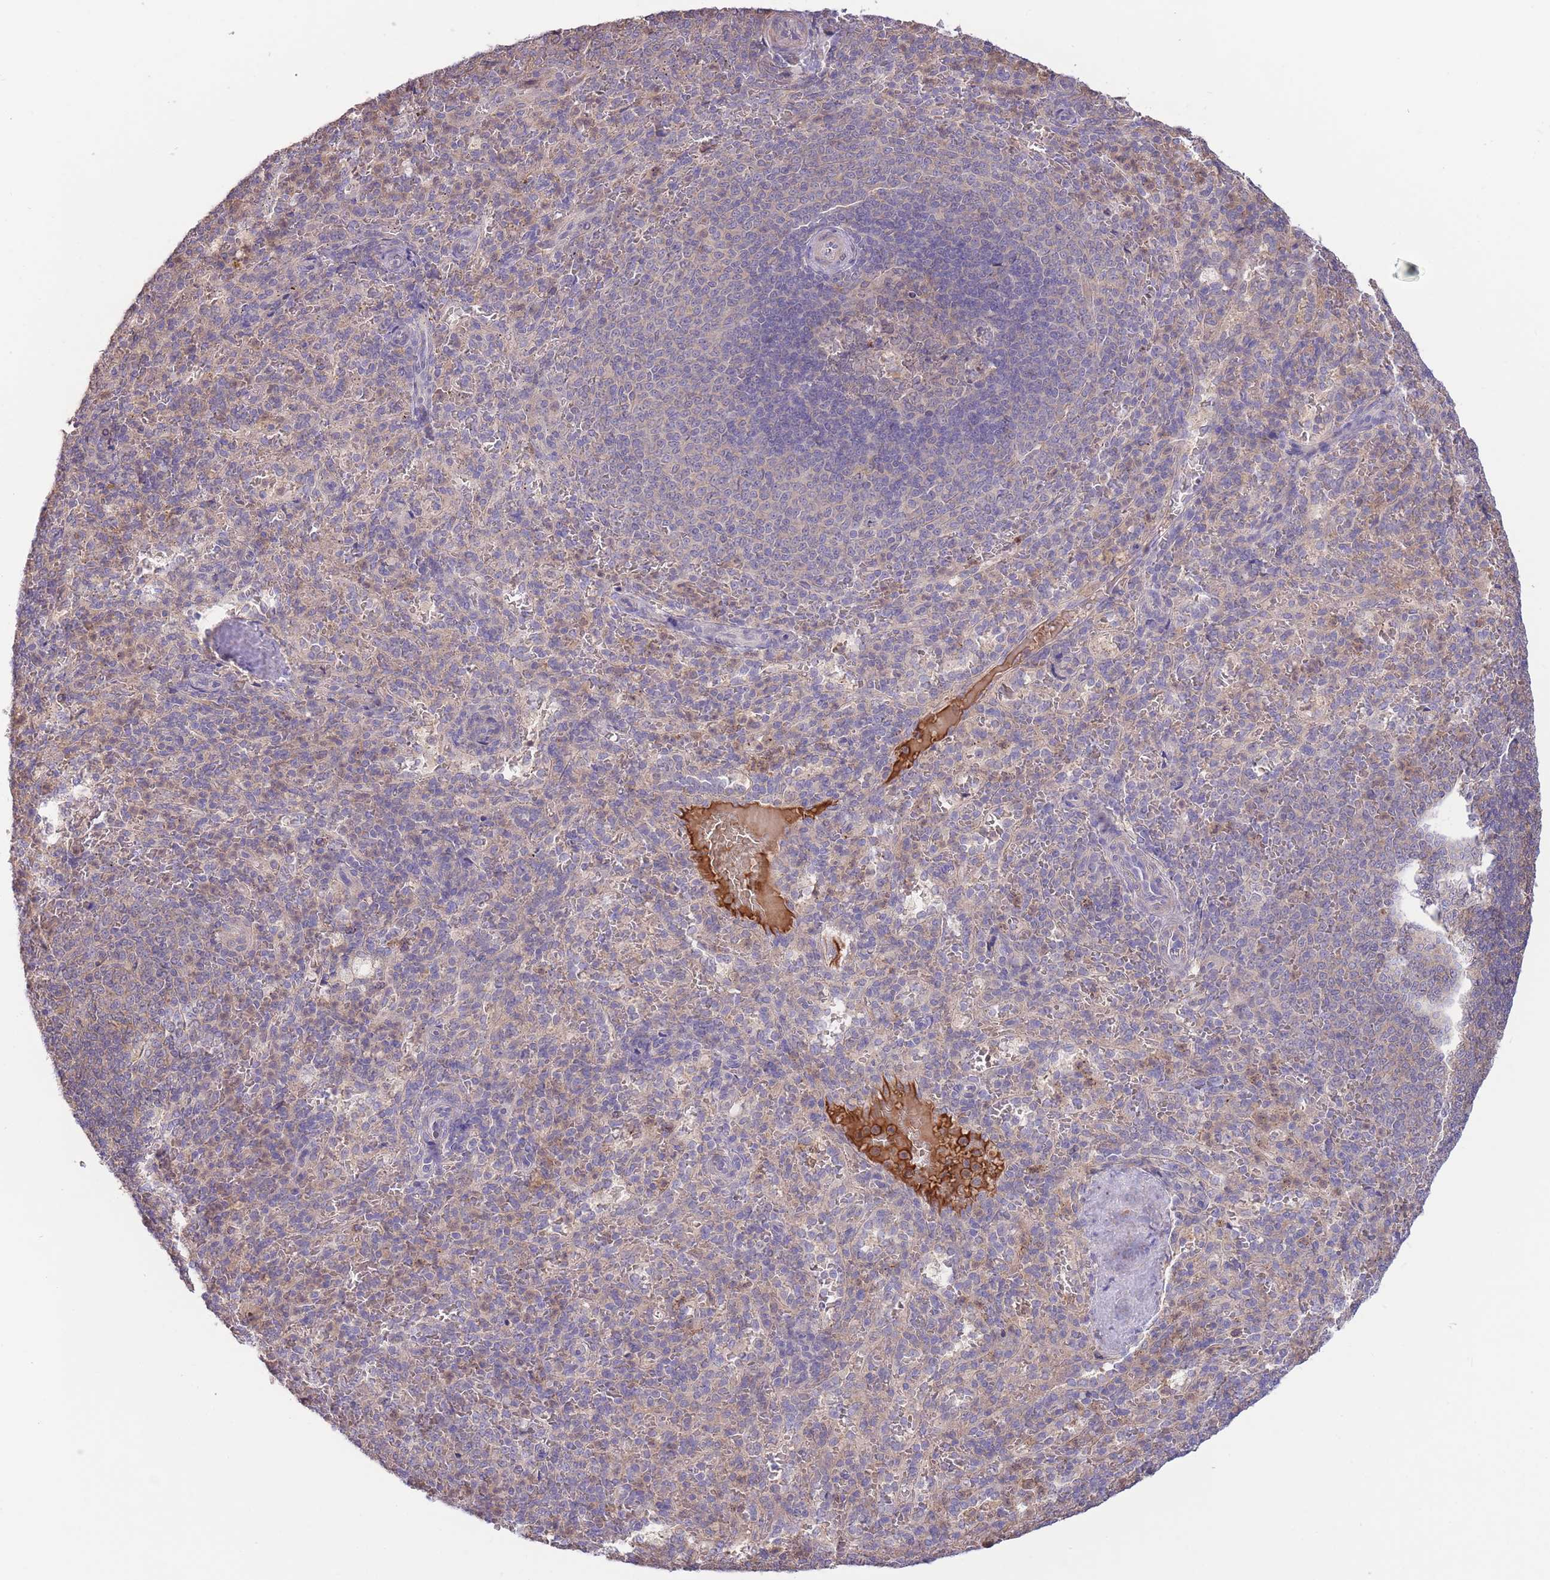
{"staining": {"intensity": "negative", "quantity": "none", "location": "none"}, "tissue": "spleen", "cell_type": "Cells in red pulp", "image_type": "normal", "snomed": [{"axis": "morphology", "description": "Normal tissue, NOS"}, {"axis": "topography", "description": "Spleen"}], "caption": "Immunohistochemistry photomicrograph of normal spleen: human spleen stained with DAB exhibits no significant protein staining in cells in red pulp.", "gene": "ZNF304", "patient": {"sex": "female", "age": 21}}